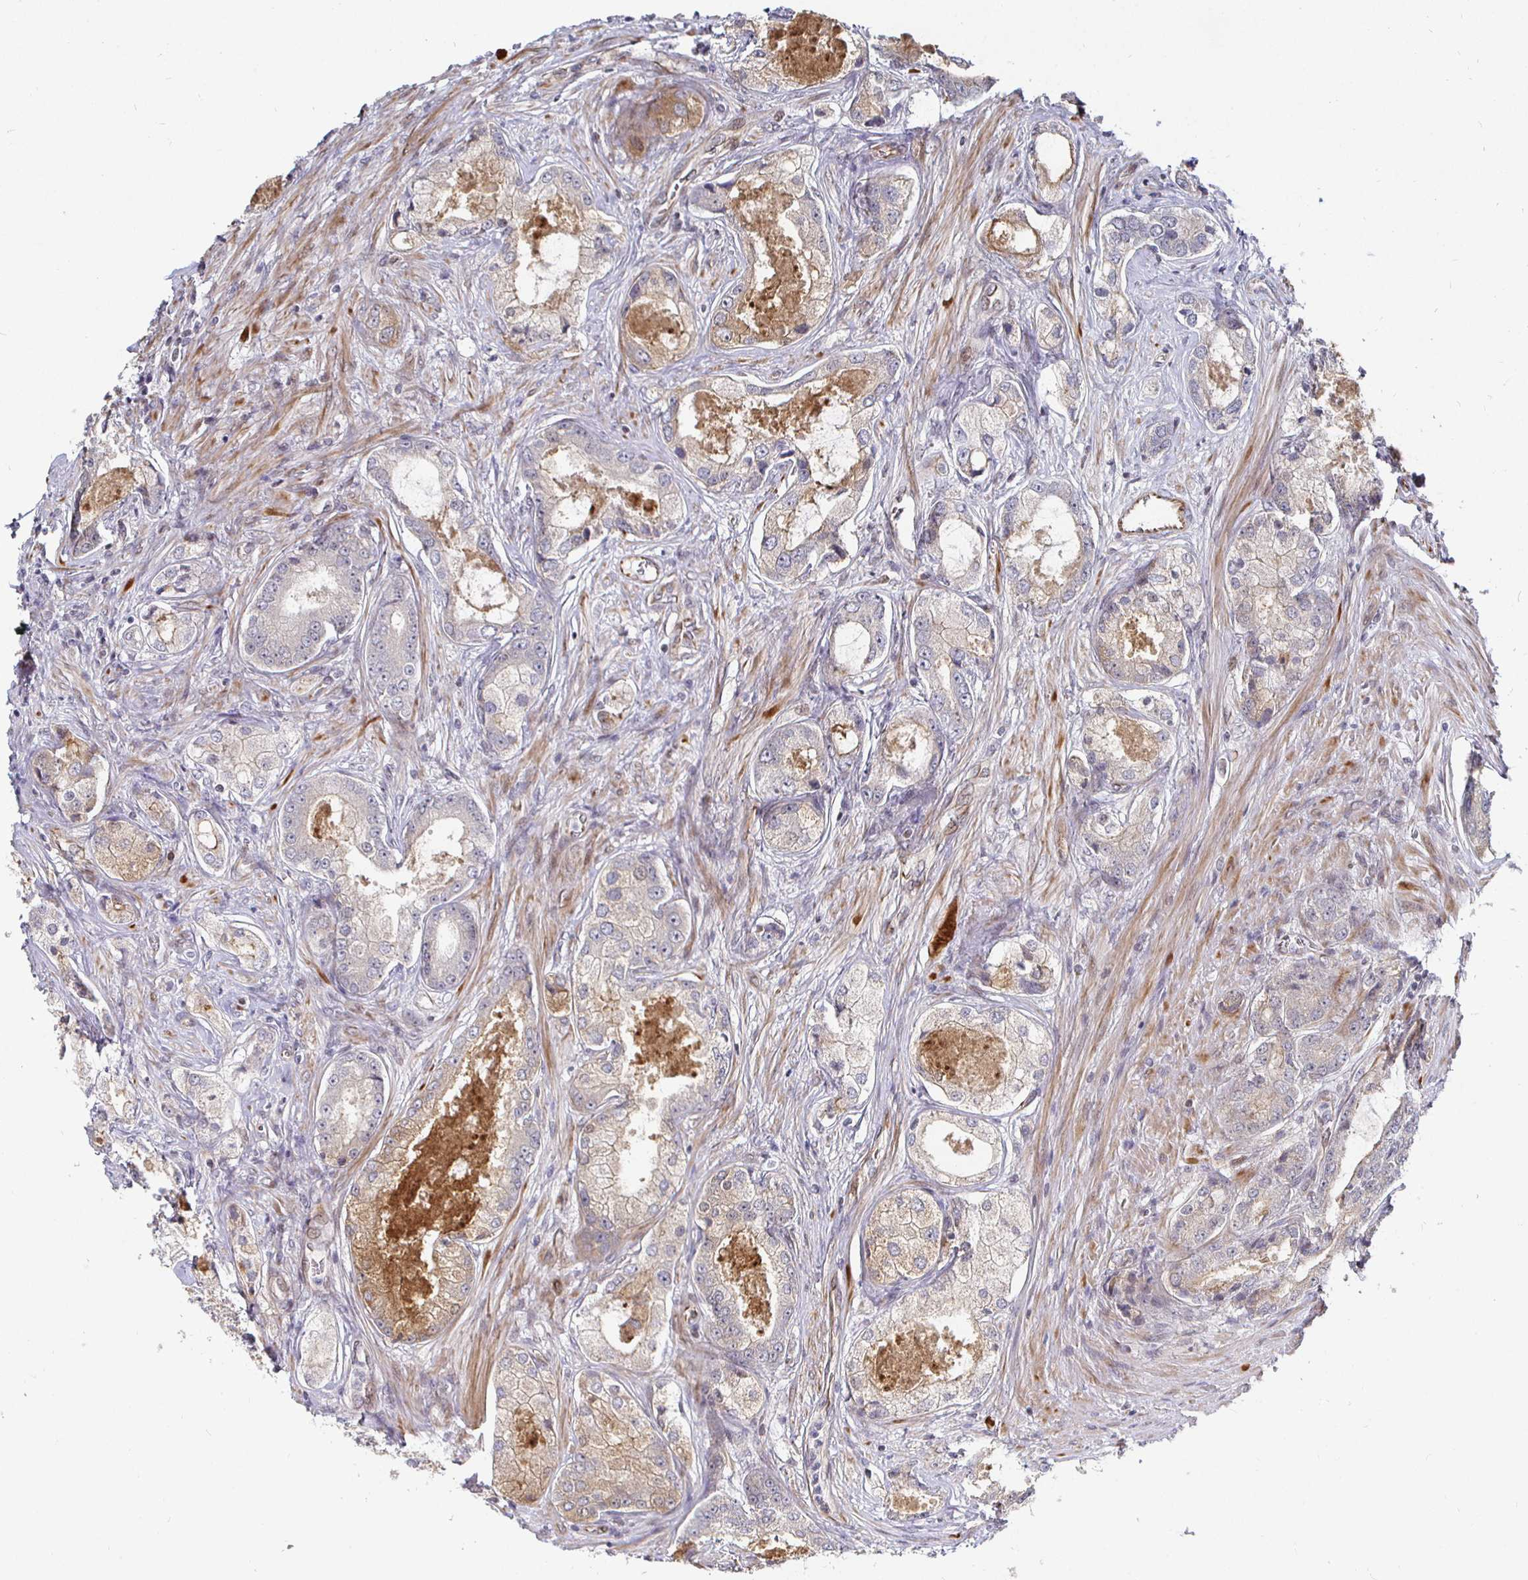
{"staining": {"intensity": "weak", "quantity": "<25%", "location": "cytoplasmic/membranous"}, "tissue": "prostate cancer", "cell_type": "Tumor cells", "image_type": "cancer", "snomed": [{"axis": "morphology", "description": "Adenocarcinoma, Low grade"}, {"axis": "topography", "description": "Prostate"}], "caption": "Immunohistochemistry of human prostate adenocarcinoma (low-grade) shows no positivity in tumor cells.", "gene": "TBKBP1", "patient": {"sex": "male", "age": 68}}